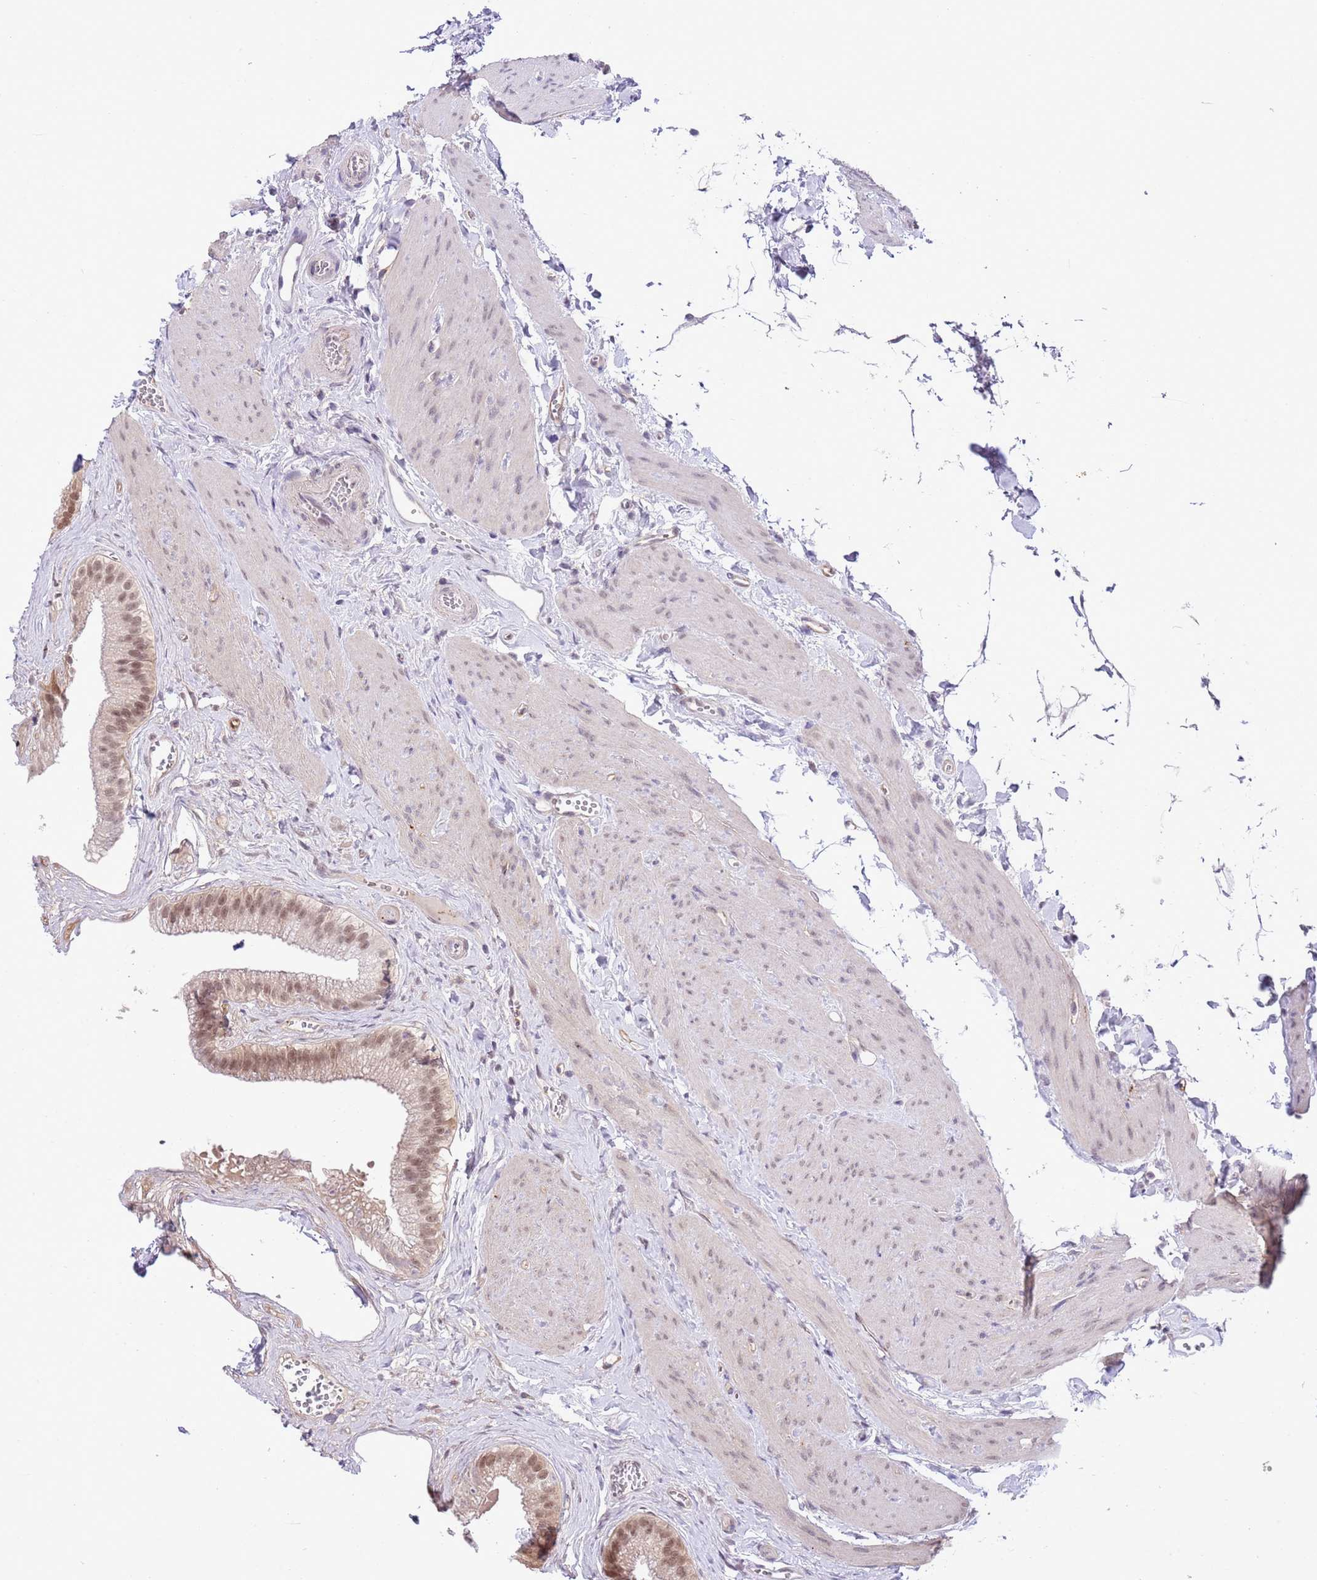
{"staining": {"intensity": "moderate", "quantity": "25%-75%", "location": "cytoplasmic/membranous,nuclear"}, "tissue": "gallbladder", "cell_type": "Glandular cells", "image_type": "normal", "snomed": [{"axis": "morphology", "description": "Normal tissue, NOS"}, {"axis": "topography", "description": "Gallbladder"}], "caption": "Protein staining by immunohistochemistry exhibits moderate cytoplasmic/membranous,nuclear expression in about 25%-75% of glandular cells in unremarkable gallbladder. (Stains: DAB in brown, nuclei in blue, Microscopy: brightfield microscopy at high magnification).", "gene": "MIDN", "patient": {"sex": "female", "age": 54}}